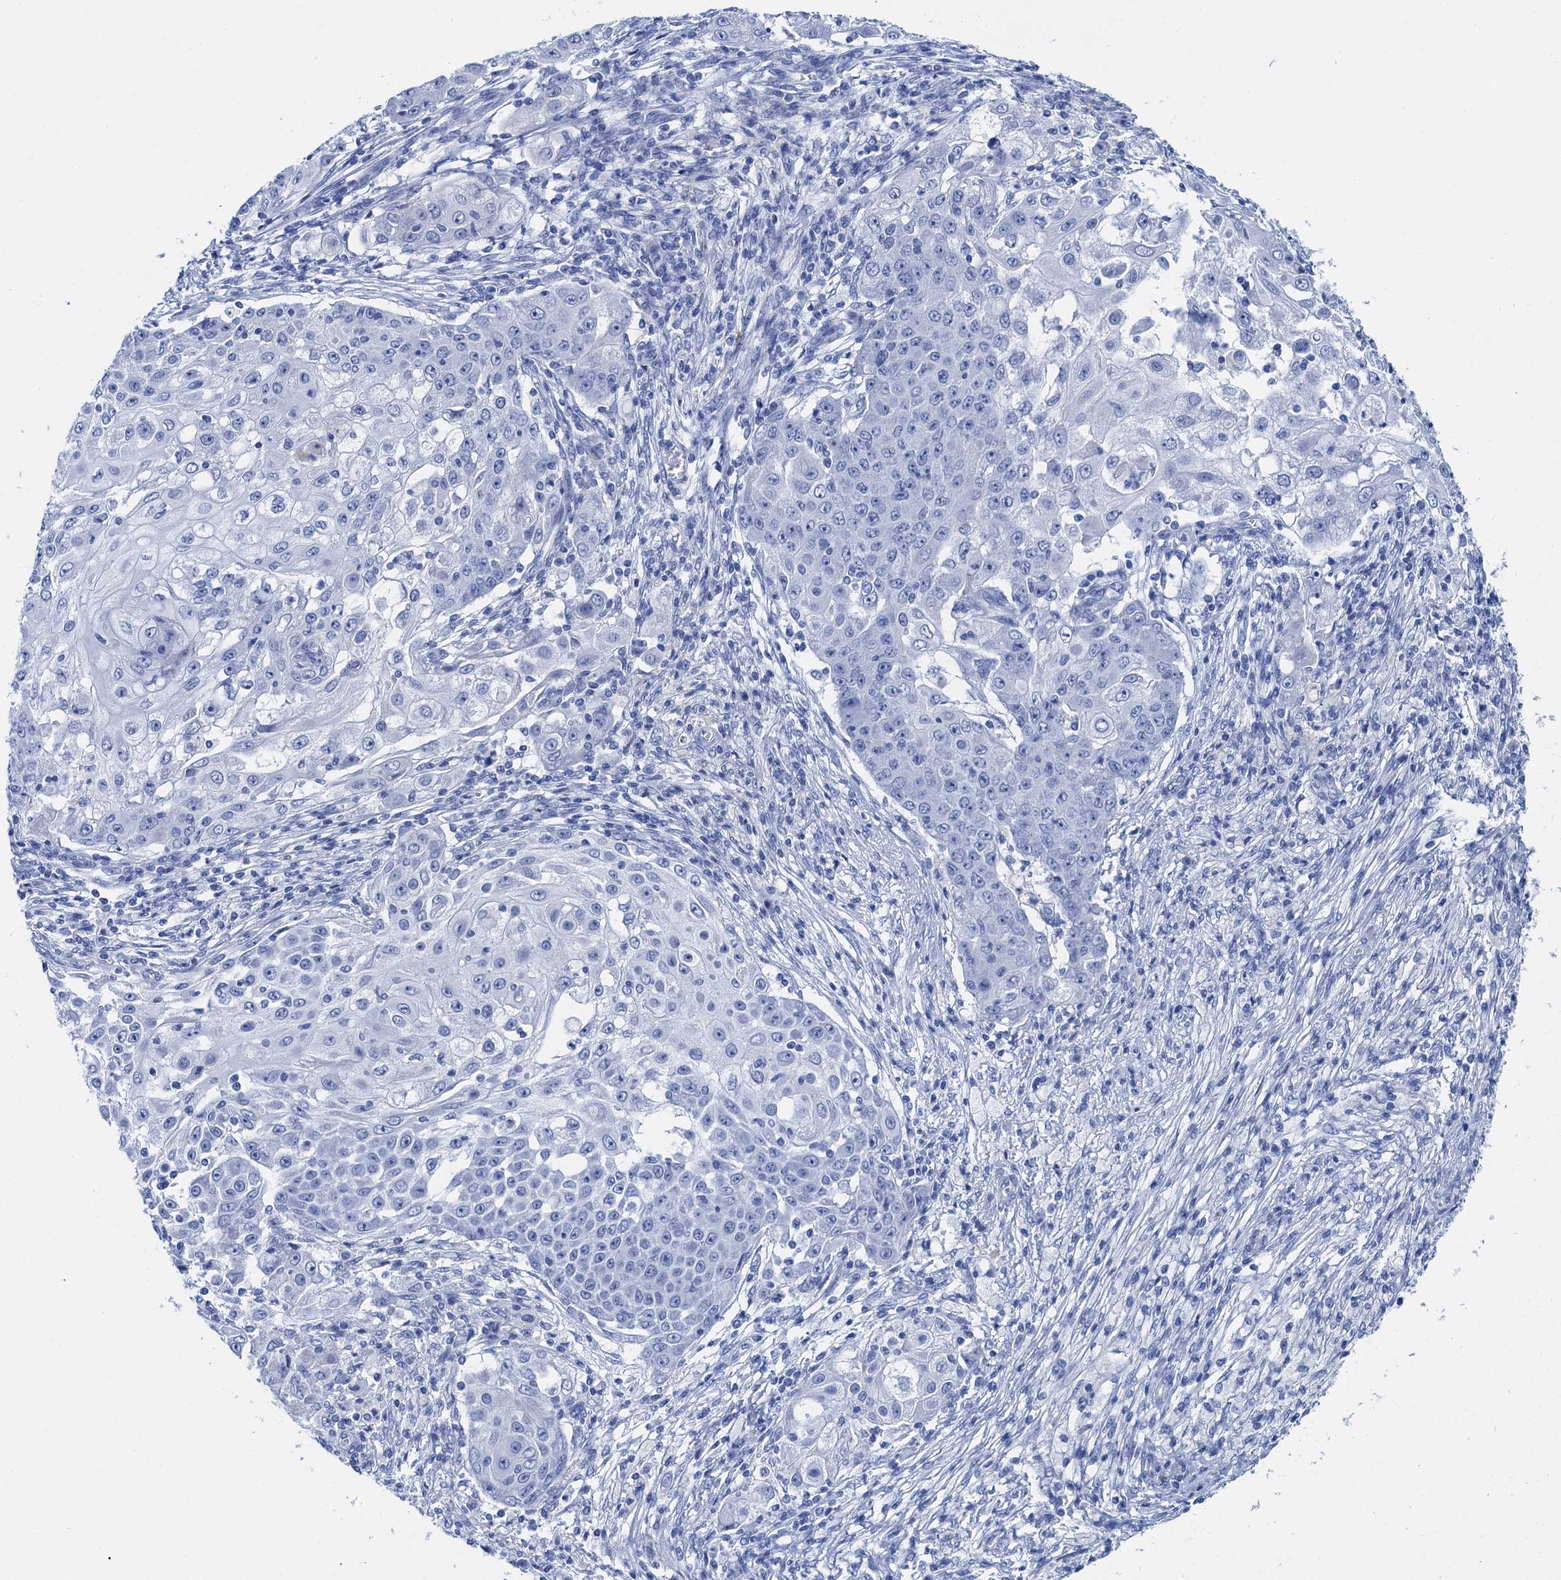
{"staining": {"intensity": "negative", "quantity": "none", "location": "none"}, "tissue": "ovarian cancer", "cell_type": "Tumor cells", "image_type": "cancer", "snomed": [{"axis": "morphology", "description": "Carcinoma, endometroid"}, {"axis": "topography", "description": "Ovary"}], "caption": "The immunohistochemistry image has no significant staining in tumor cells of ovarian cancer tissue.", "gene": "NLRP10", "patient": {"sex": "female", "age": 42}}